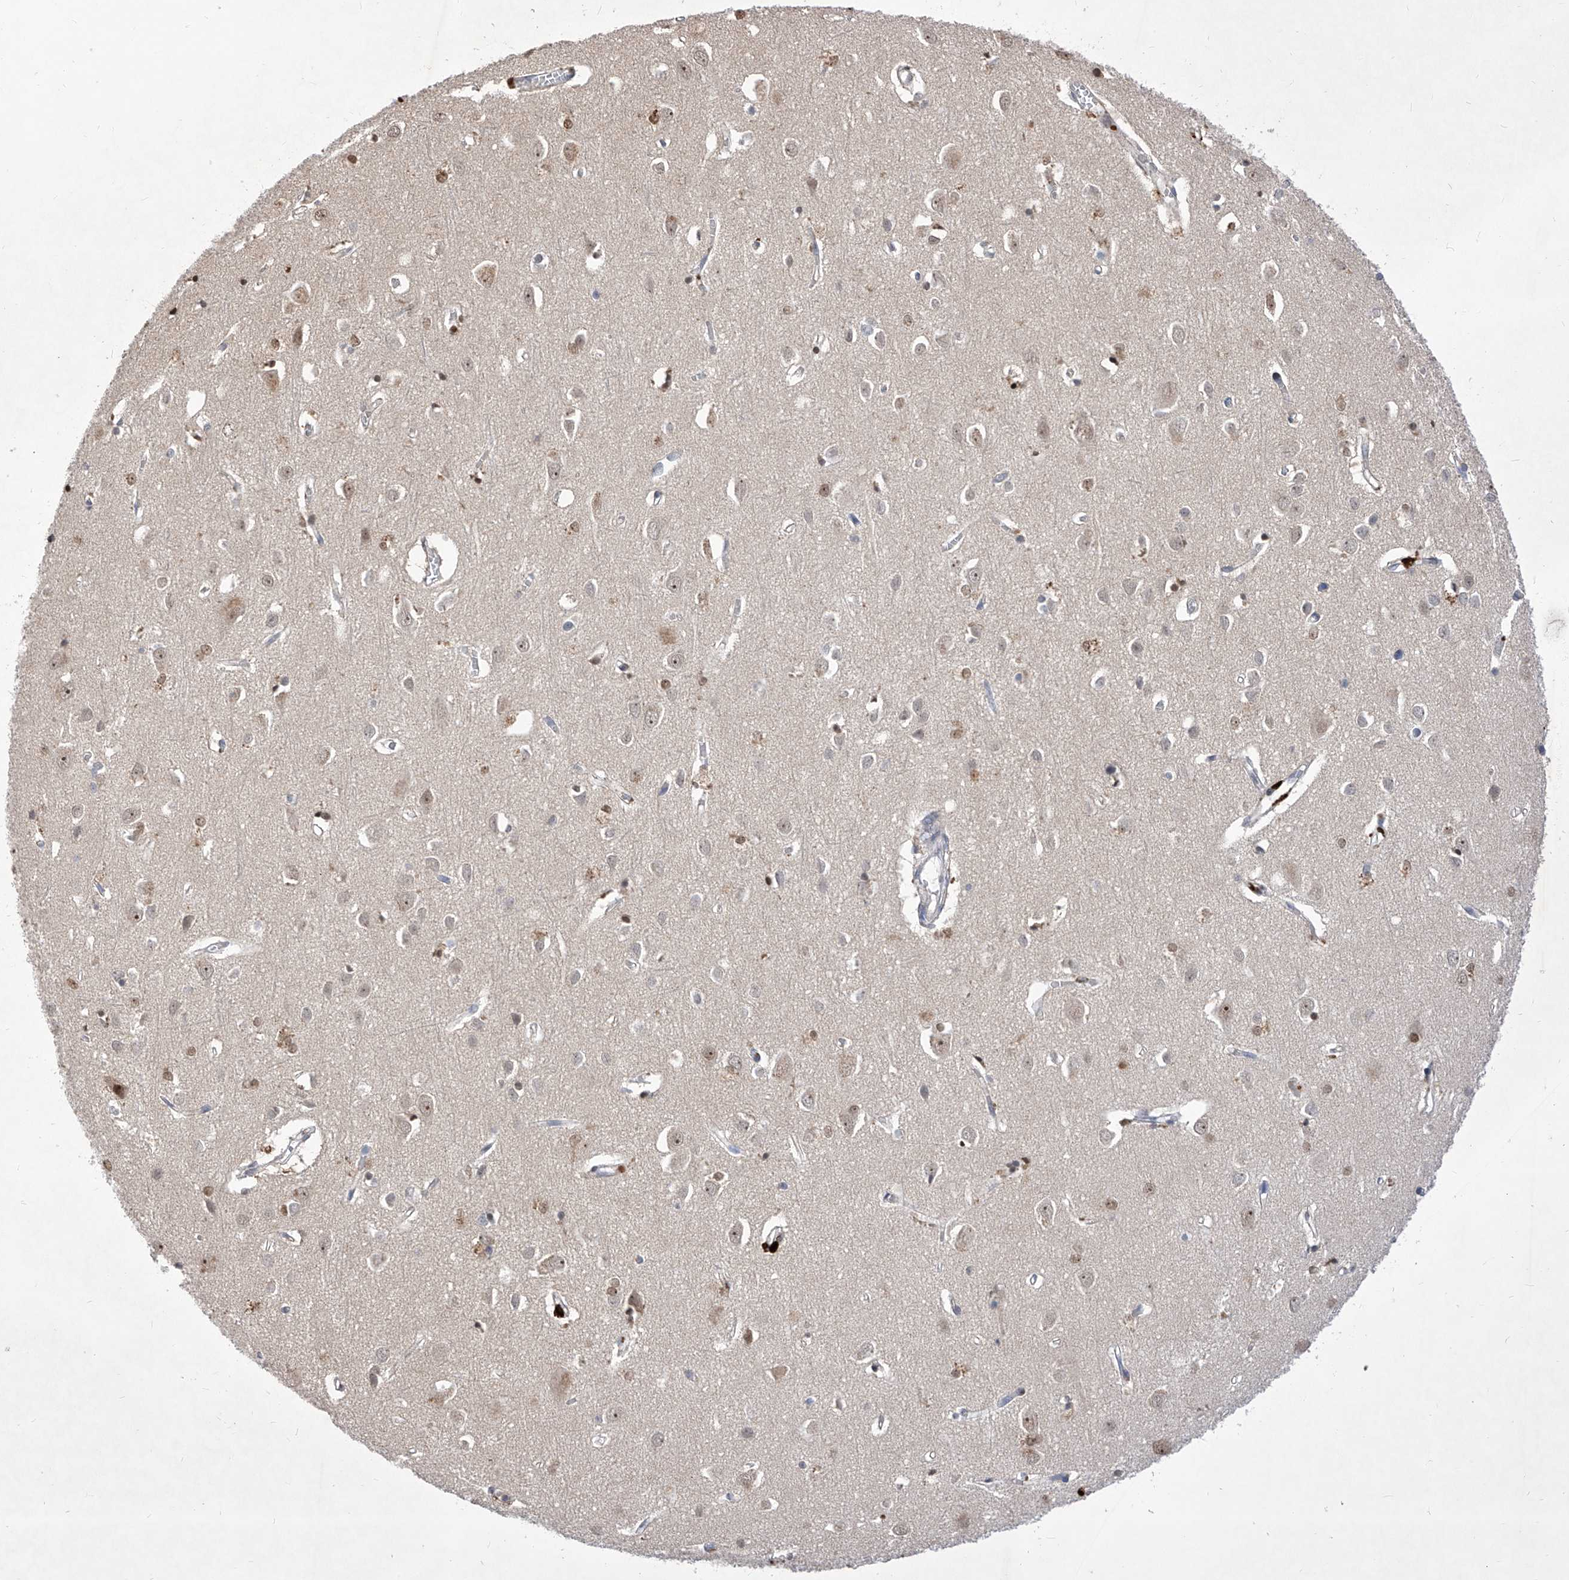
{"staining": {"intensity": "weak", "quantity": "25%-75%", "location": "cytoplasmic/membranous"}, "tissue": "cerebral cortex", "cell_type": "Endothelial cells", "image_type": "normal", "snomed": [{"axis": "morphology", "description": "Normal tissue, NOS"}, {"axis": "topography", "description": "Cerebral cortex"}], "caption": "Protein staining shows weak cytoplasmic/membranous expression in approximately 25%-75% of endothelial cells in normal cerebral cortex.", "gene": "LGR4", "patient": {"sex": "female", "age": 64}}